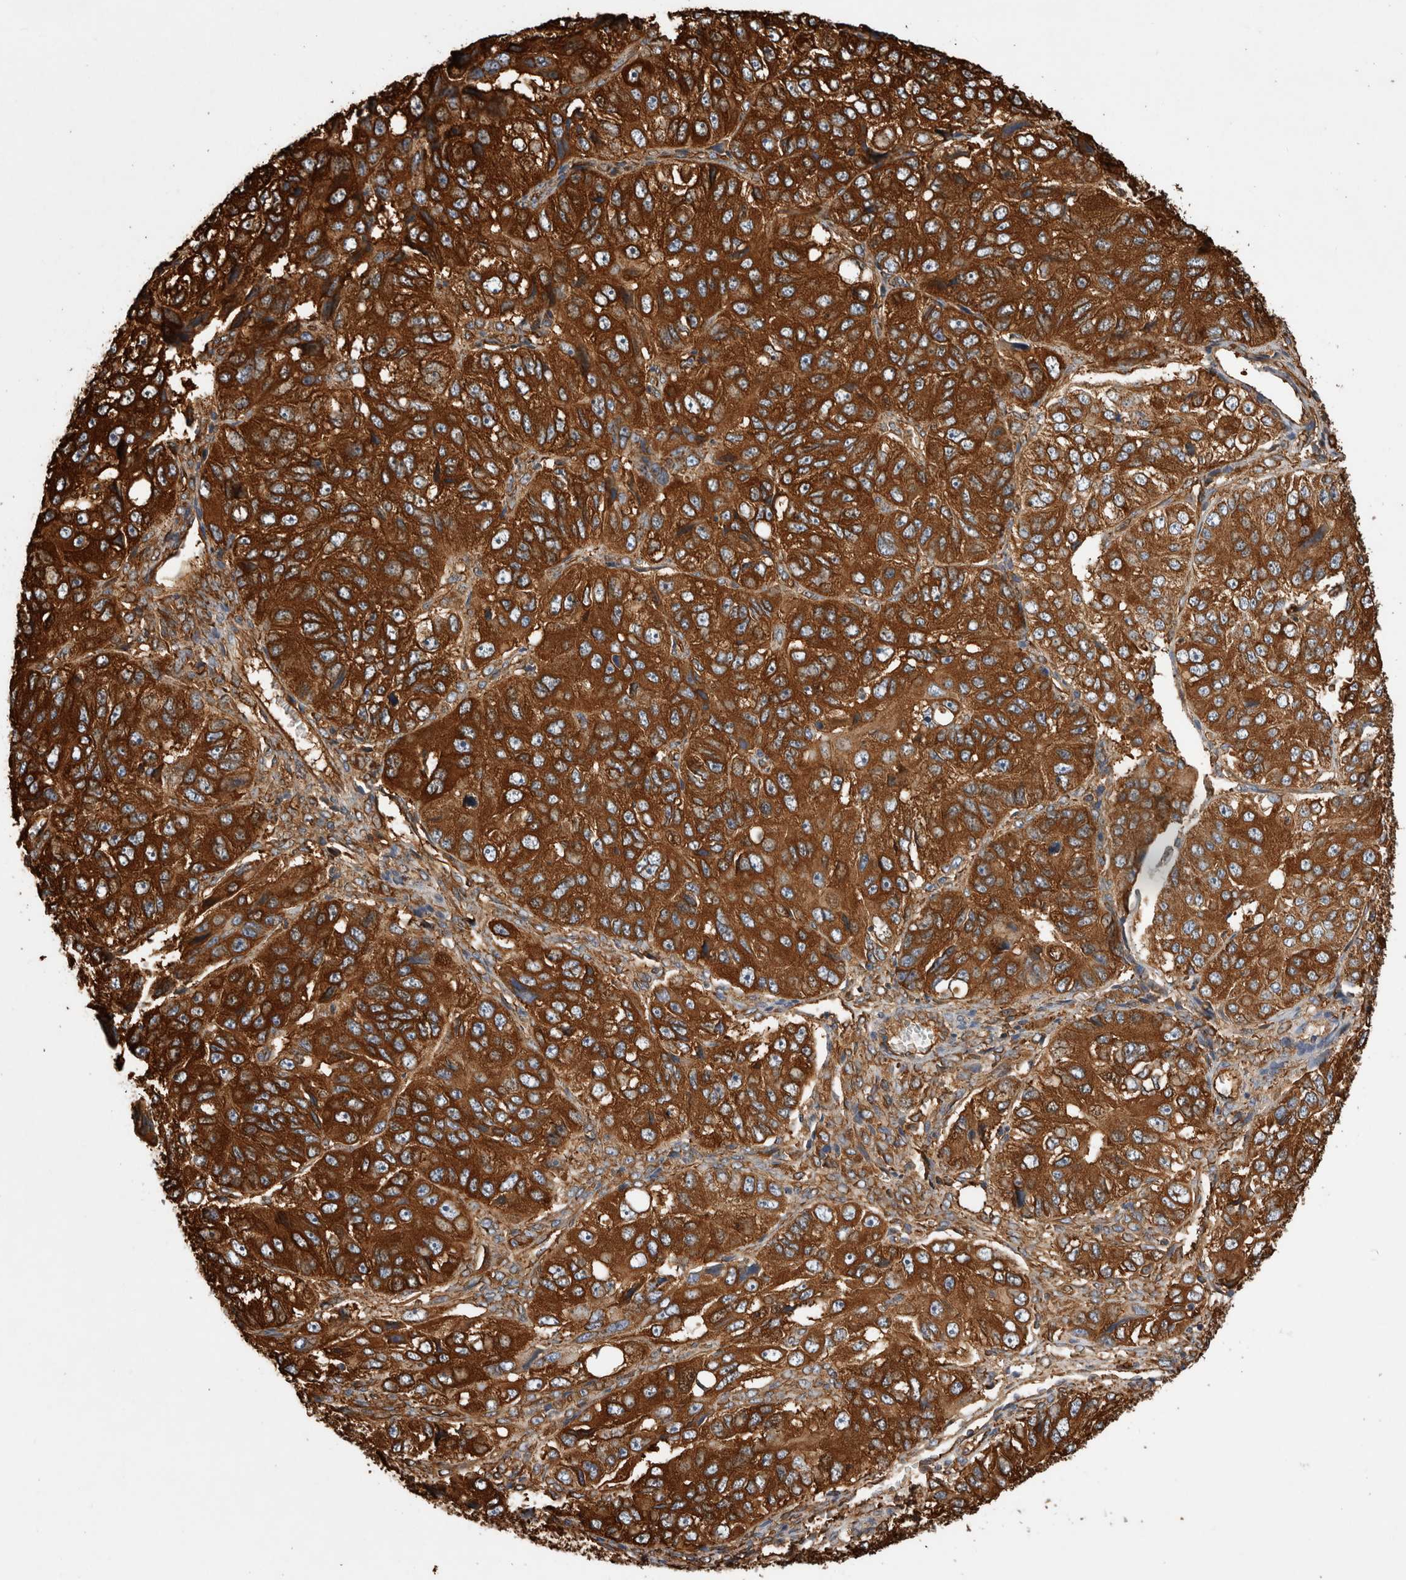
{"staining": {"intensity": "strong", "quantity": ">75%", "location": "cytoplasmic/membranous"}, "tissue": "ovarian cancer", "cell_type": "Tumor cells", "image_type": "cancer", "snomed": [{"axis": "morphology", "description": "Carcinoma, endometroid"}, {"axis": "topography", "description": "Ovary"}], "caption": "Protein expression analysis of human ovarian cancer reveals strong cytoplasmic/membranous positivity in approximately >75% of tumor cells. (Stains: DAB in brown, nuclei in blue, Microscopy: brightfield microscopy at high magnification).", "gene": "ZNF397", "patient": {"sex": "female", "age": 51}}